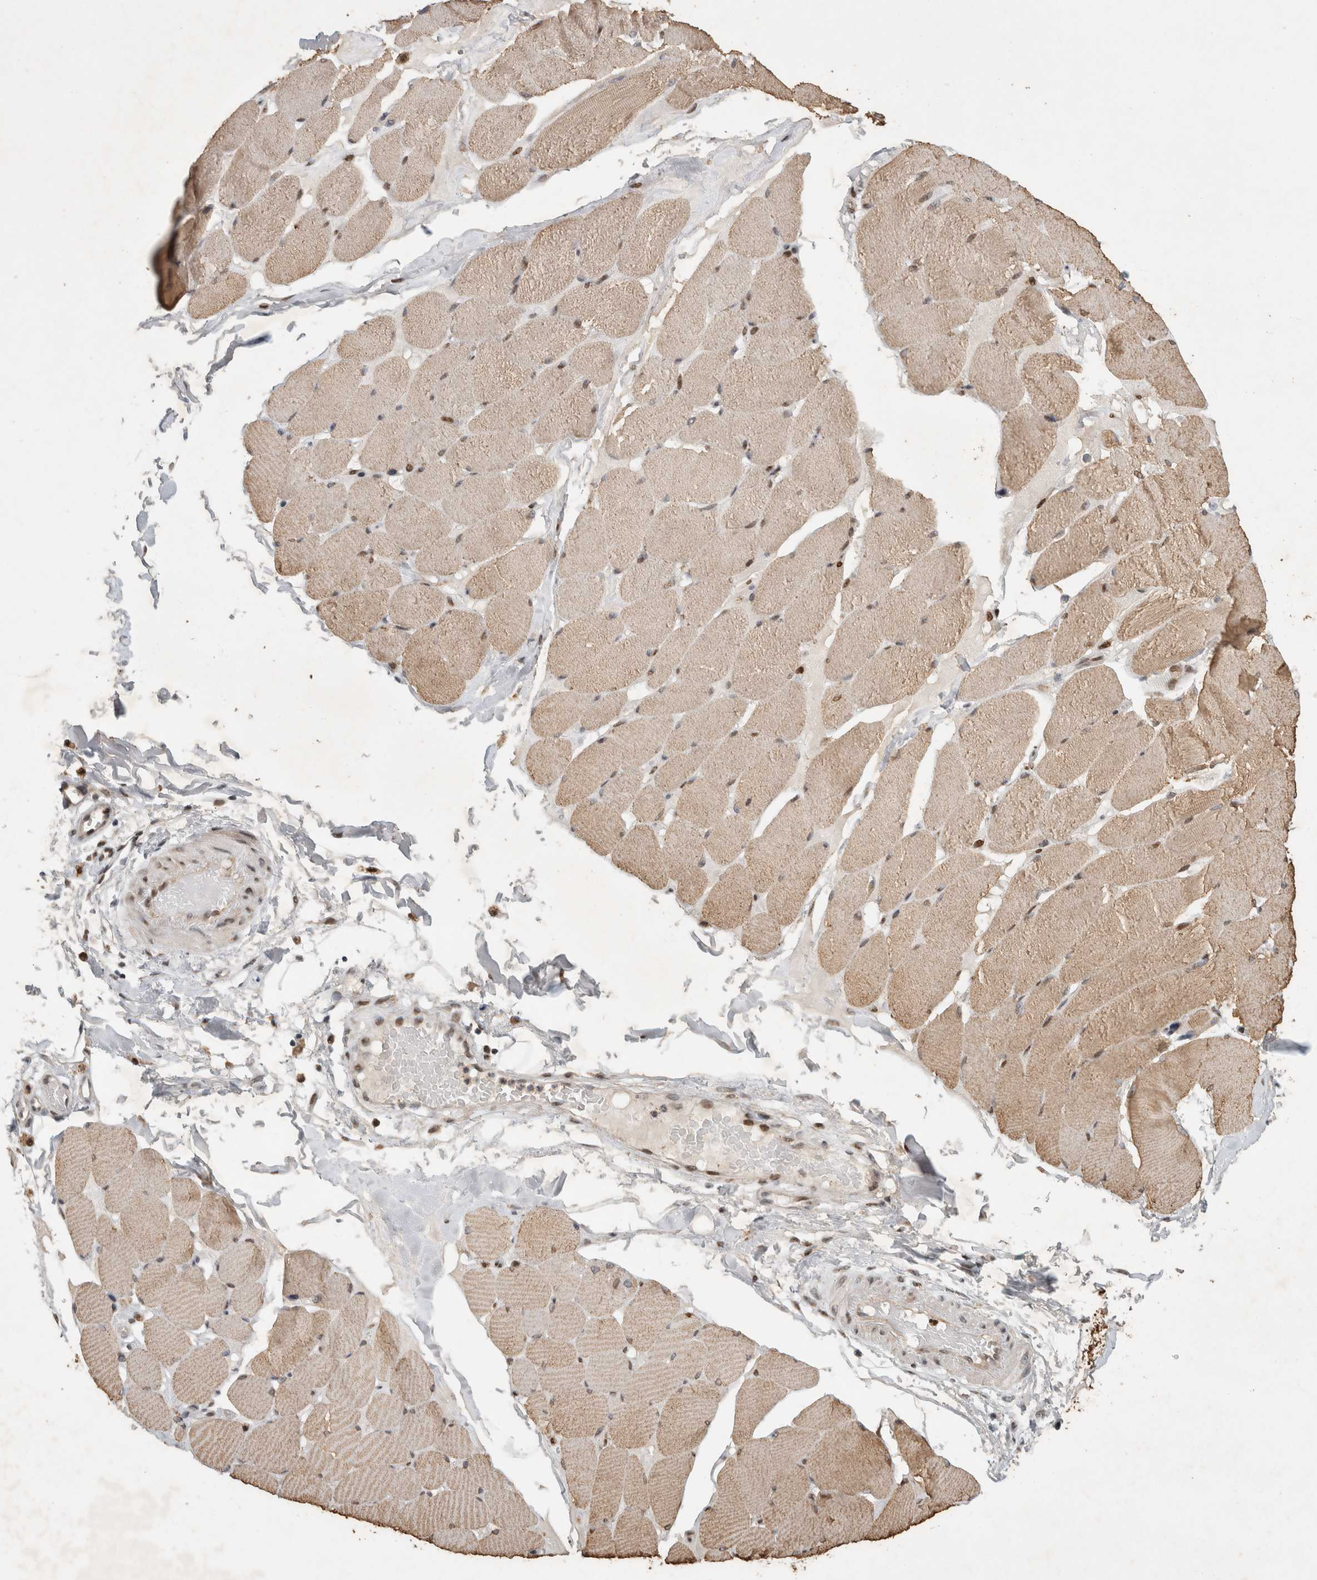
{"staining": {"intensity": "weak", "quantity": "25%-75%", "location": "cytoplasmic/membranous,nuclear"}, "tissue": "skeletal muscle", "cell_type": "Myocytes", "image_type": "normal", "snomed": [{"axis": "morphology", "description": "Normal tissue, NOS"}, {"axis": "topography", "description": "Skin"}, {"axis": "topography", "description": "Skeletal muscle"}], "caption": "A low amount of weak cytoplasmic/membranous,nuclear expression is appreciated in about 25%-75% of myocytes in benign skeletal muscle.", "gene": "C8orf58", "patient": {"sex": "male", "age": 83}}